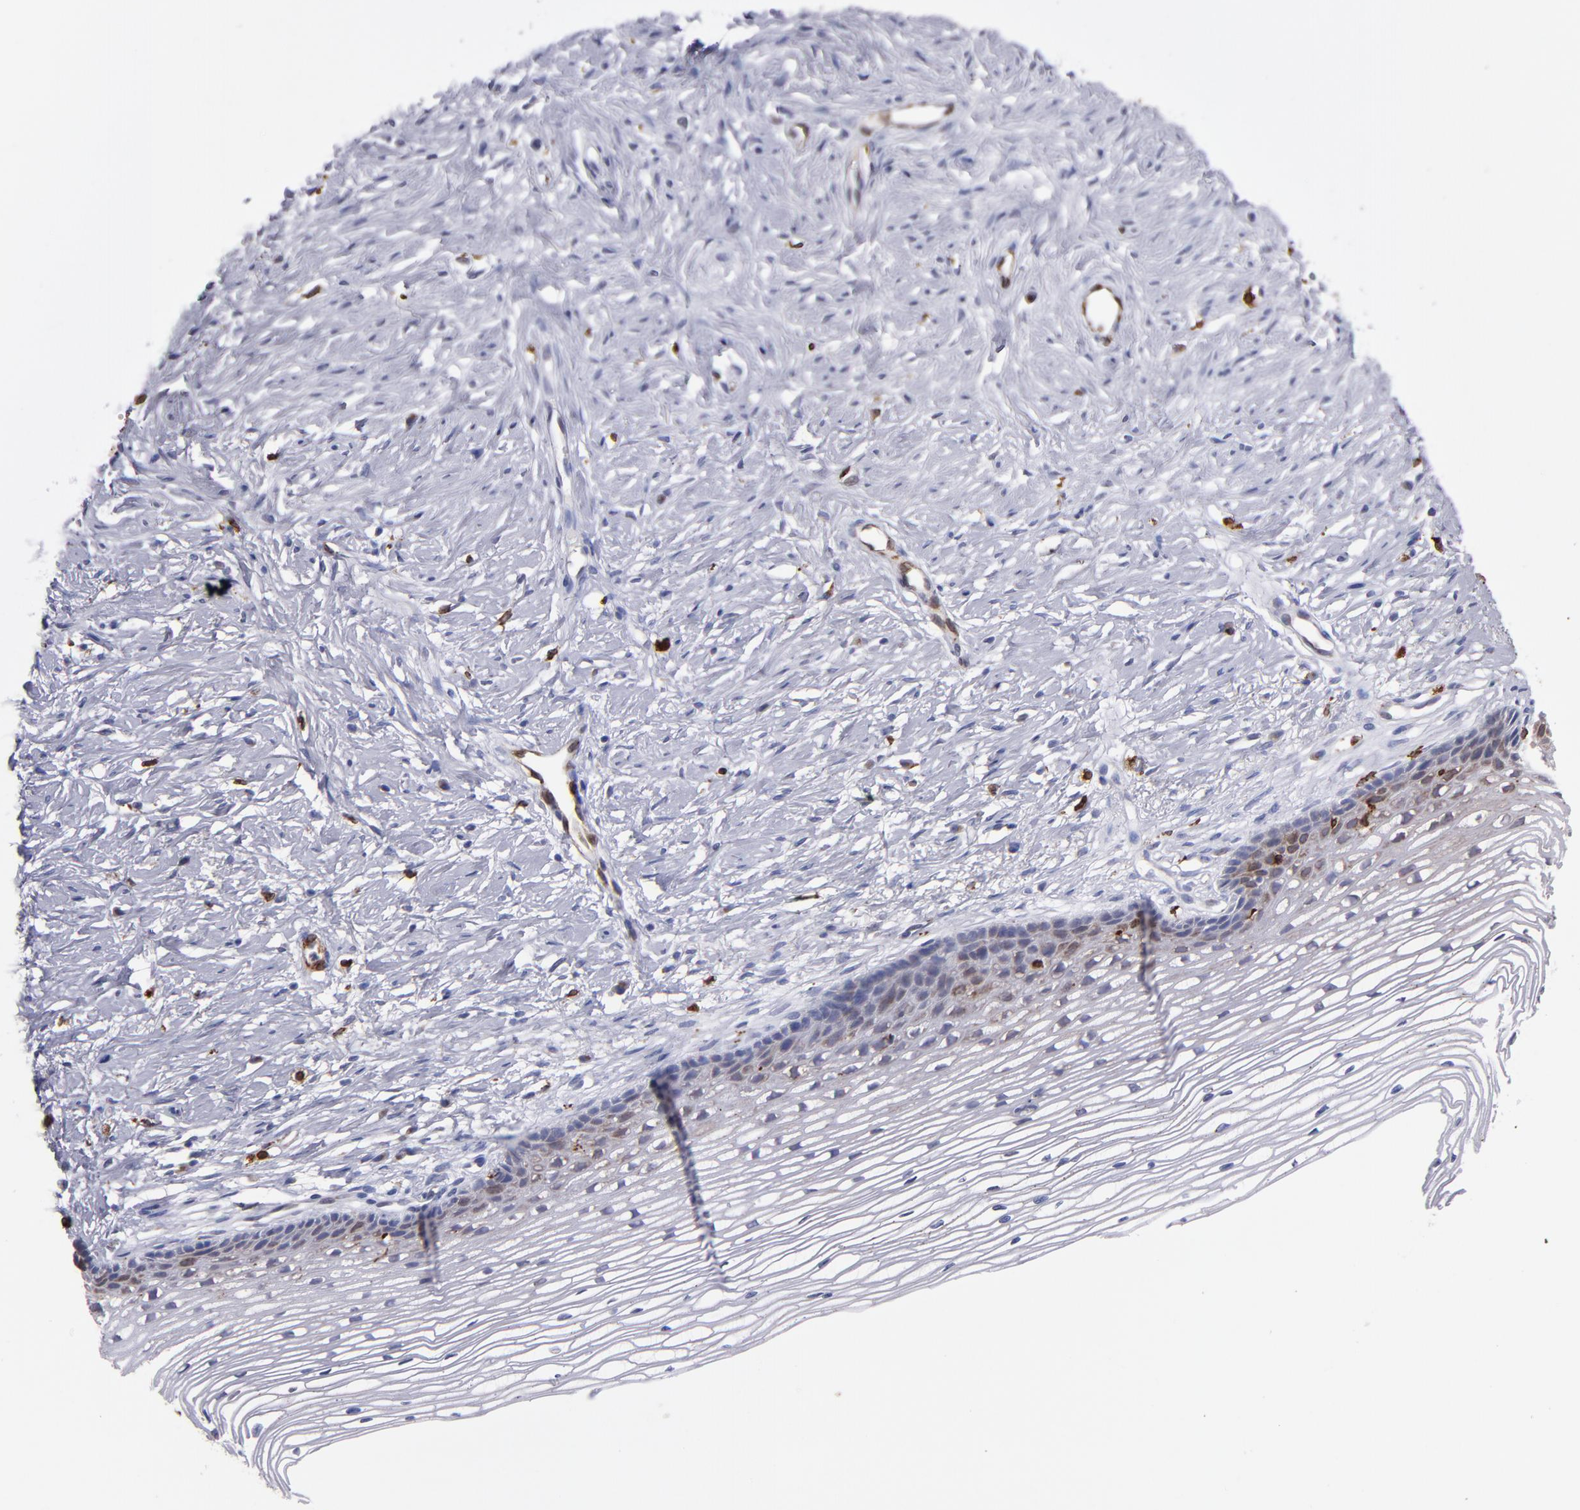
{"staining": {"intensity": "weak", "quantity": ">75%", "location": "cytoplasmic/membranous"}, "tissue": "cervix", "cell_type": "Glandular cells", "image_type": "normal", "snomed": [{"axis": "morphology", "description": "Normal tissue, NOS"}, {"axis": "topography", "description": "Cervix"}], "caption": "A brown stain labels weak cytoplasmic/membranous expression of a protein in glandular cells of normal human cervix.", "gene": "PTGS1", "patient": {"sex": "female", "age": 77}}